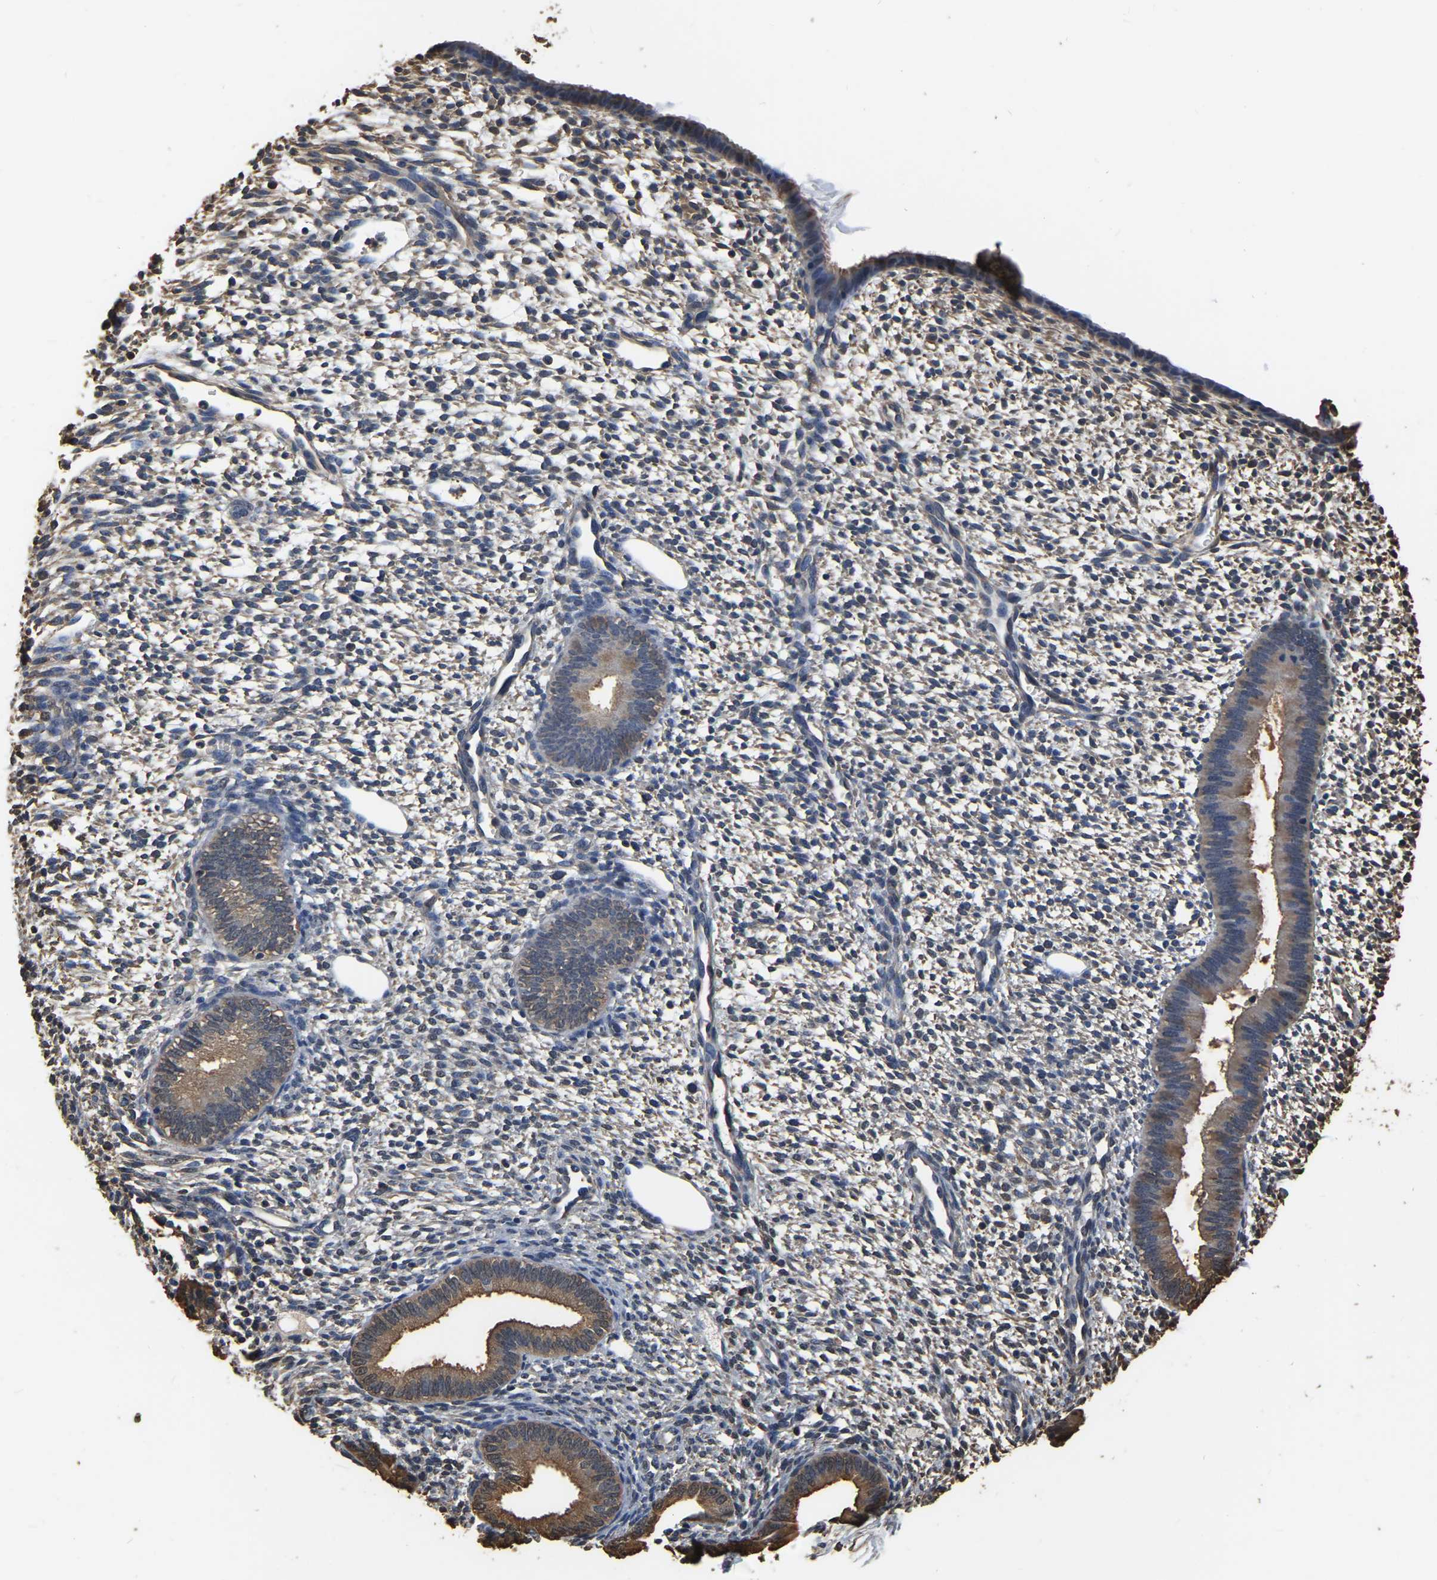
{"staining": {"intensity": "negative", "quantity": "none", "location": "none"}, "tissue": "endometrium", "cell_type": "Cells in endometrial stroma", "image_type": "normal", "snomed": [{"axis": "morphology", "description": "Normal tissue, NOS"}, {"axis": "topography", "description": "Endometrium"}], "caption": "An immunohistochemistry photomicrograph of benign endometrium is shown. There is no staining in cells in endometrial stroma of endometrium.", "gene": "LDHB", "patient": {"sex": "female", "age": 46}}